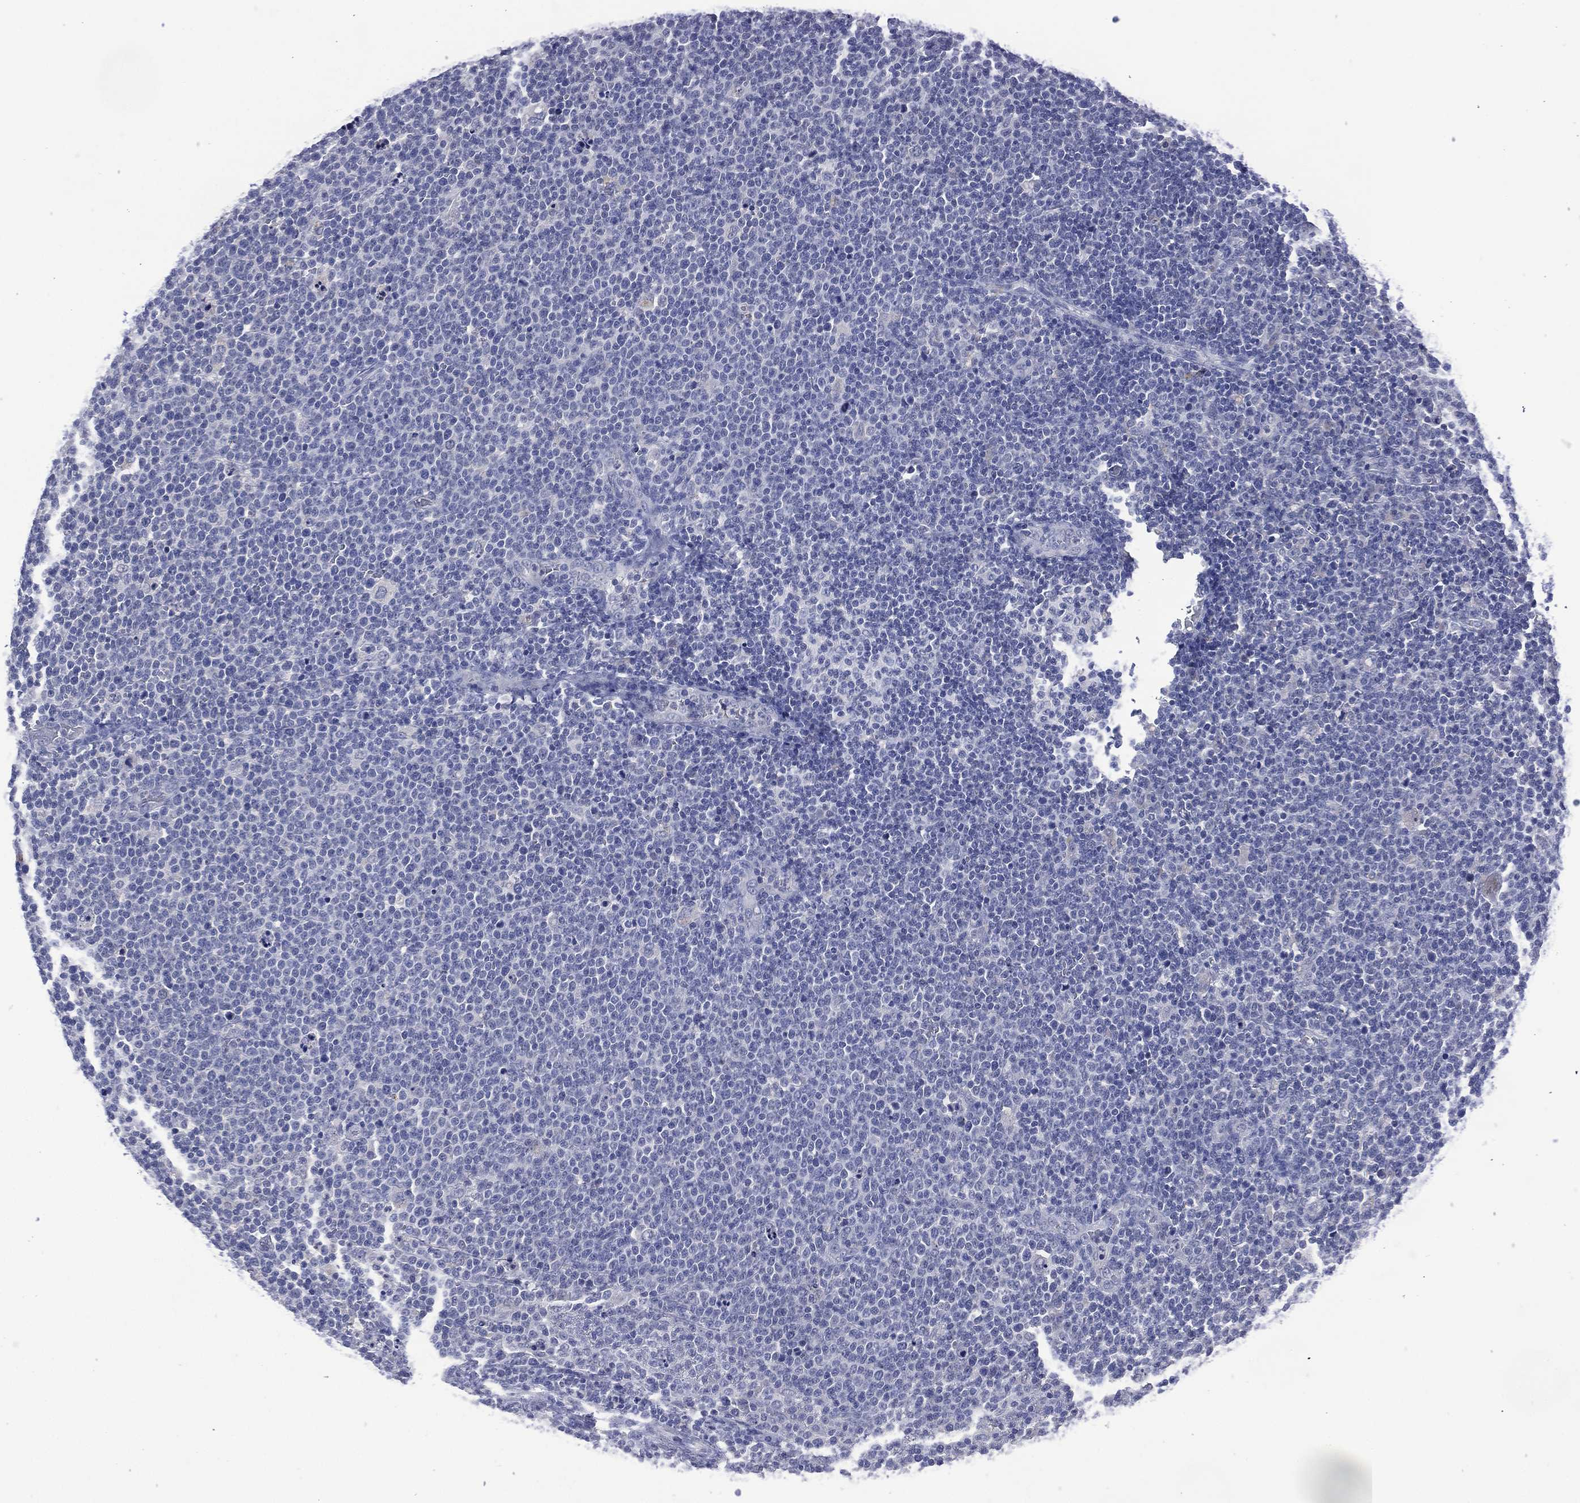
{"staining": {"intensity": "negative", "quantity": "none", "location": "none"}, "tissue": "lymphoma", "cell_type": "Tumor cells", "image_type": "cancer", "snomed": [{"axis": "morphology", "description": "Malignant lymphoma, non-Hodgkin's type, High grade"}, {"axis": "topography", "description": "Lymph node"}], "caption": "The immunohistochemistry micrograph has no significant positivity in tumor cells of high-grade malignant lymphoma, non-Hodgkin's type tissue.", "gene": "ASB10", "patient": {"sex": "male", "age": 61}}